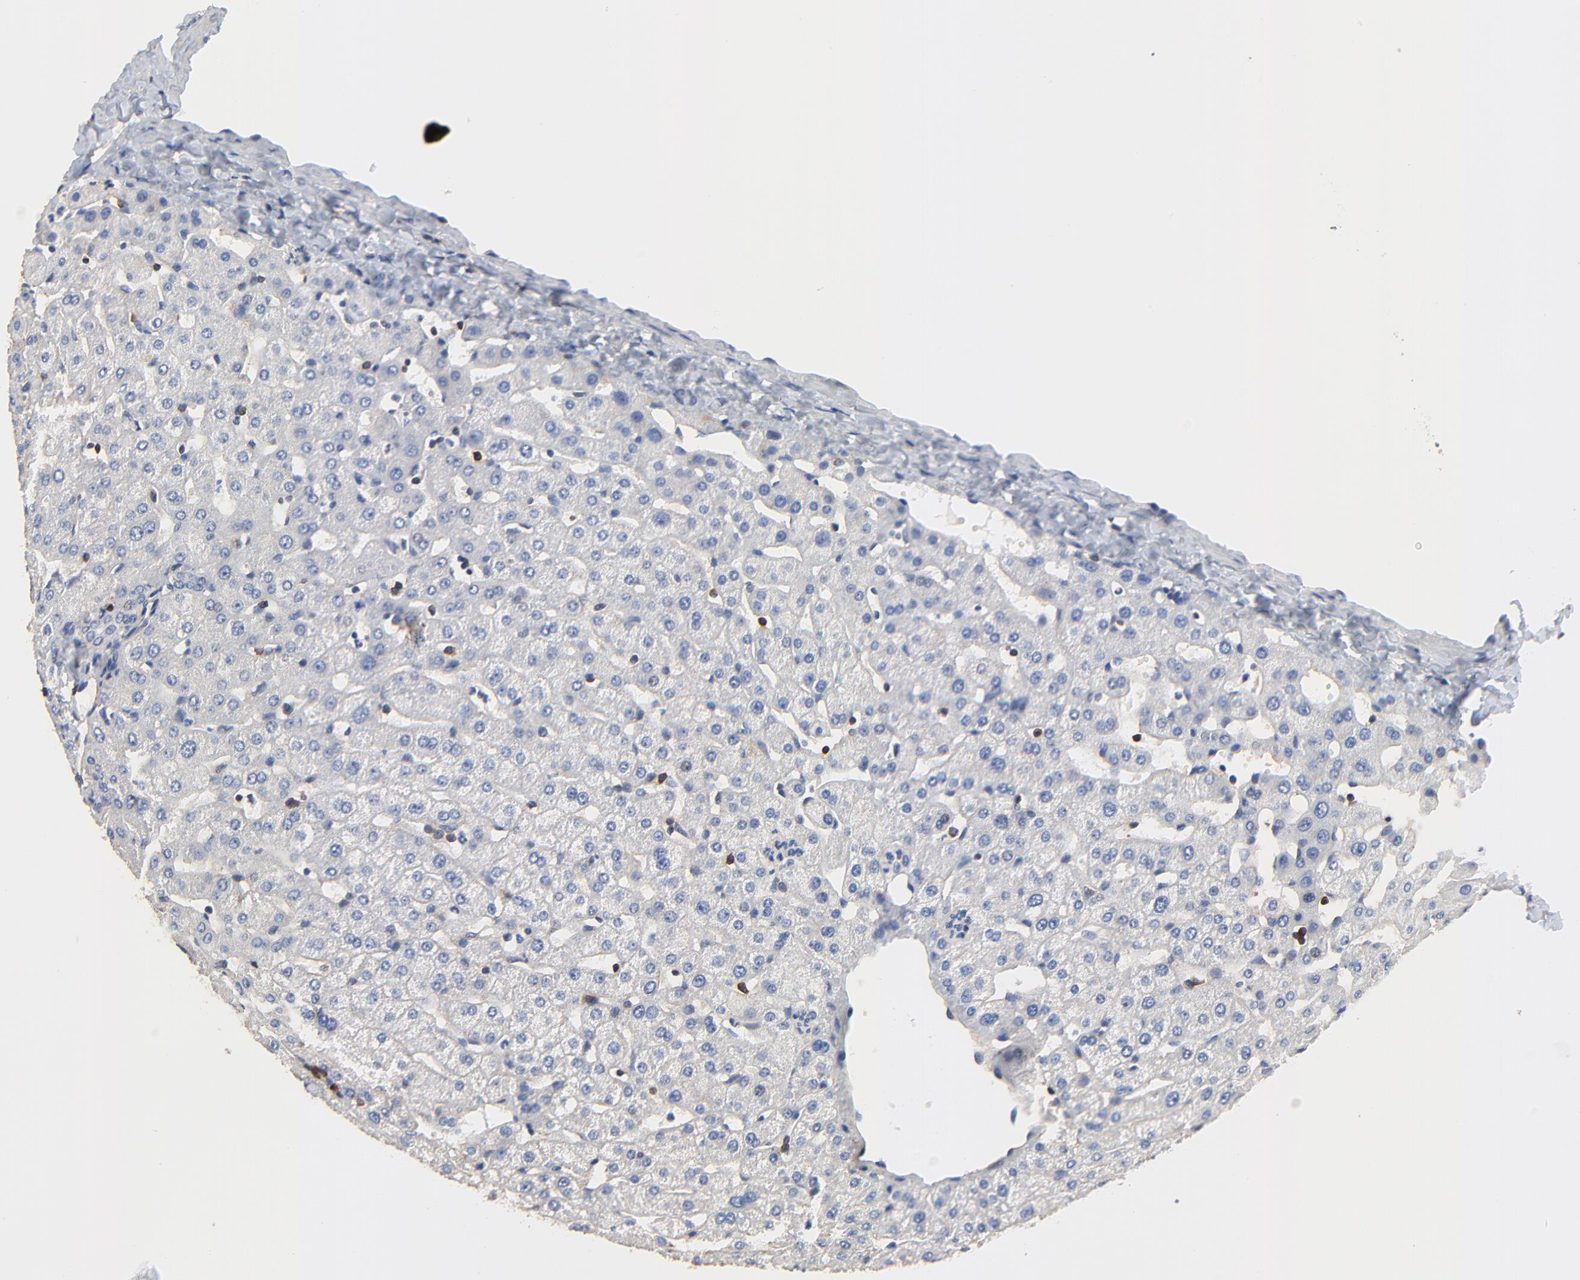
{"staining": {"intensity": "negative", "quantity": "none", "location": "none"}, "tissue": "liver", "cell_type": "Cholangiocytes", "image_type": "normal", "snomed": [{"axis": "morphology", "description": "Normal tissue, NOS"}, {"axis": "morphology", "description": "Fibrosis, NOS"}, {"axis": "topography", "description": "Liver"}], "caption": "The histopathology image shows no significant staining in cholangiocytes of liver. (Immunohistochemistry, brightfield microscopy, high magnification).", "gene": "SKAP1", "patient": {"sex": "female", "age": 29}}